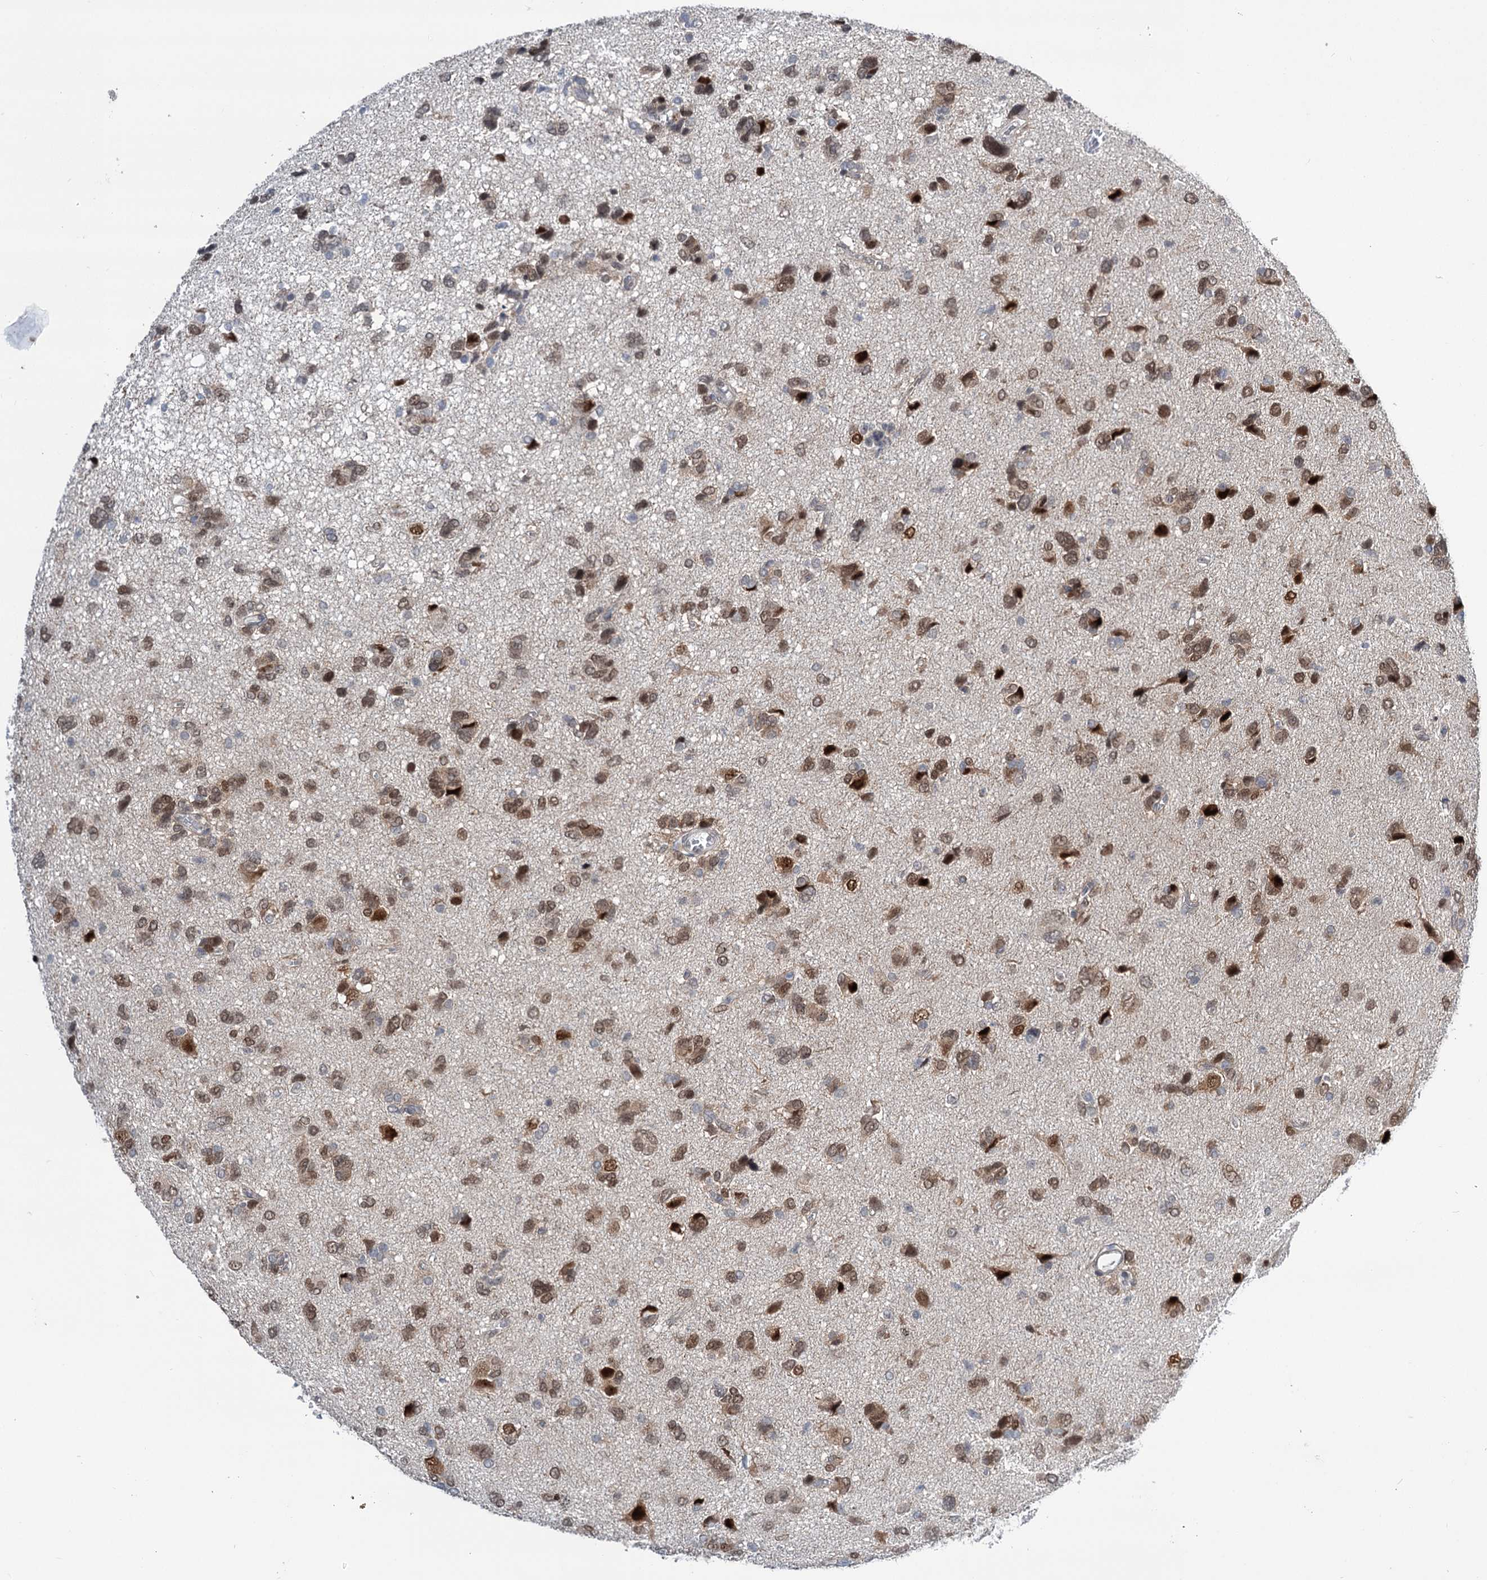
{"staining": {"intensity": "moderate", "quantity": ">75%", "location": "nuclear"}, "tissue": "glioma", "cell_type": "Tumor cells", "image_type": "cancer", "snomed": [{"axis": "morphology", "description": "Glioma, malignant, High grade"}, {"axis": "topography", "description": "Brain"}], "caption": "DAB (3,3'-diaminobenzidine) immunohistochemical staining of human glioma demonstrates moderate nuclear protein staining in about >75% of tumor cells. (IHC, brightfield microscopy, high magnification).", "gene": "DCUN1D4", "patient": {"sex": "female", "age": 59}}